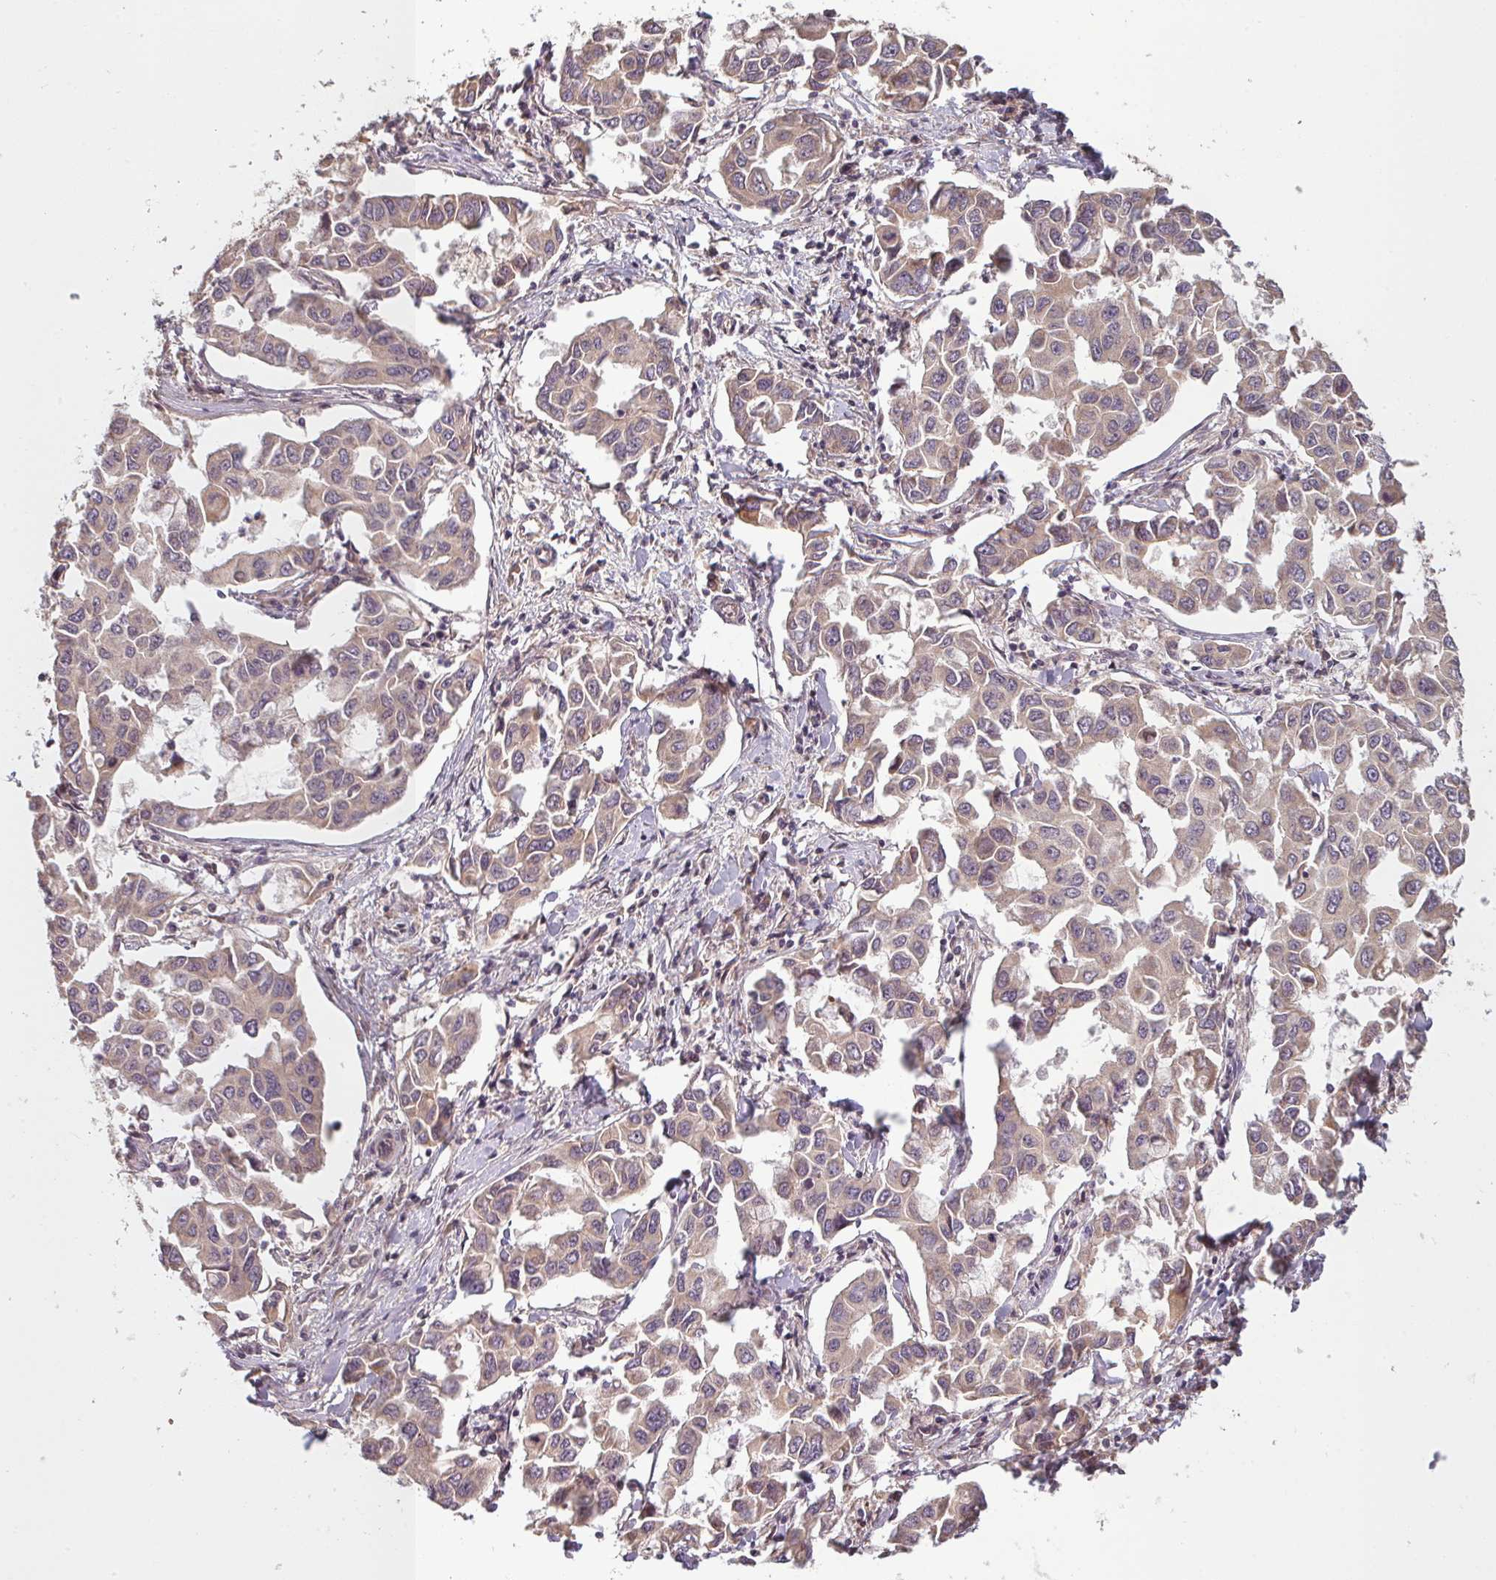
{"staining": {"intensity": "moderate", "quantity": "25%-75%", "location": "cytoplasmic/membranous"}, "tissue": "lung cancer", "cell_type": "Tumor cells", "image_type": "cancer", "snomed": [{"axis": "morphology", "description": "Adenocarcinoma, NOS"}, {"axis": "topography", "description": "Lung"}], "caption": "IHC micrograph of neoplastic tissue: human lung cancer (adenocarcinoma) stained using immunohistochemistry (IHC) reveals medium levels of moderate protein expression localized specifically in the cytoplasmic/membranous of tumor cells, appearing as a cytoplasmic/membranous brown color.", "gene": "RNF31", "patient": {"sex": "male", "age": 64}}